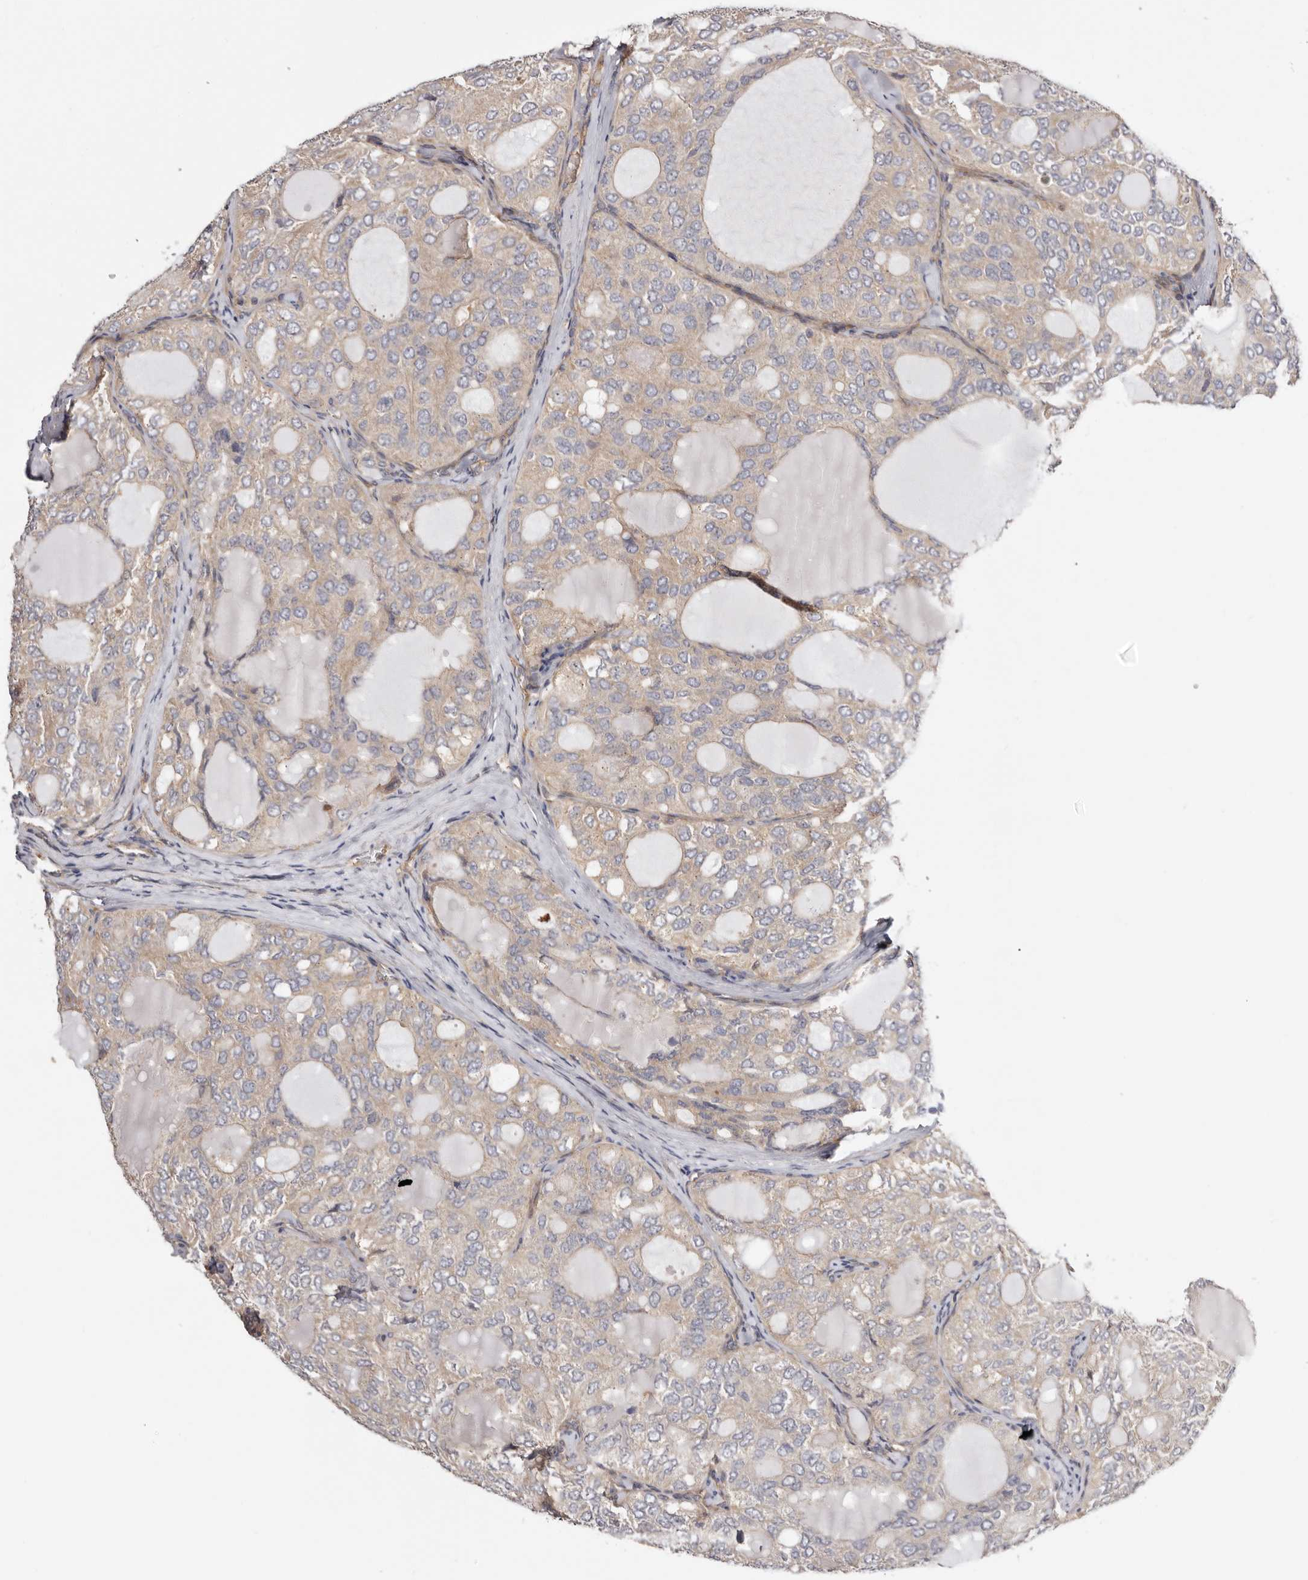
{"staining": {"intensity": "weak", "quantity": "<25%", "location": "cytoplasmic/membranous"}, "tissue": "thyroid cancer", "cell_type": "Tumor cells", "image_type": "cancer", "snomed": [{"axis": "morphology", "description": "Follicular adenoma carcinoma, NOS"}, {"axis": "topography", "description": "Thyroid gland"}], "caption": "A high-resolution histopathology image shows immunohistochemistry (IHC) staining of thyroid cancer, which displays no significant staining in tumor cells. The staining was performed using DAB (3,3'-diaminobenzidine) to visualize the protein expression in brown, while the nuclei were stained in blue with hematoxylin (Magnification: 20x).", "gene": "PANK4", "patient": {"sex": "male", "age": 75}}